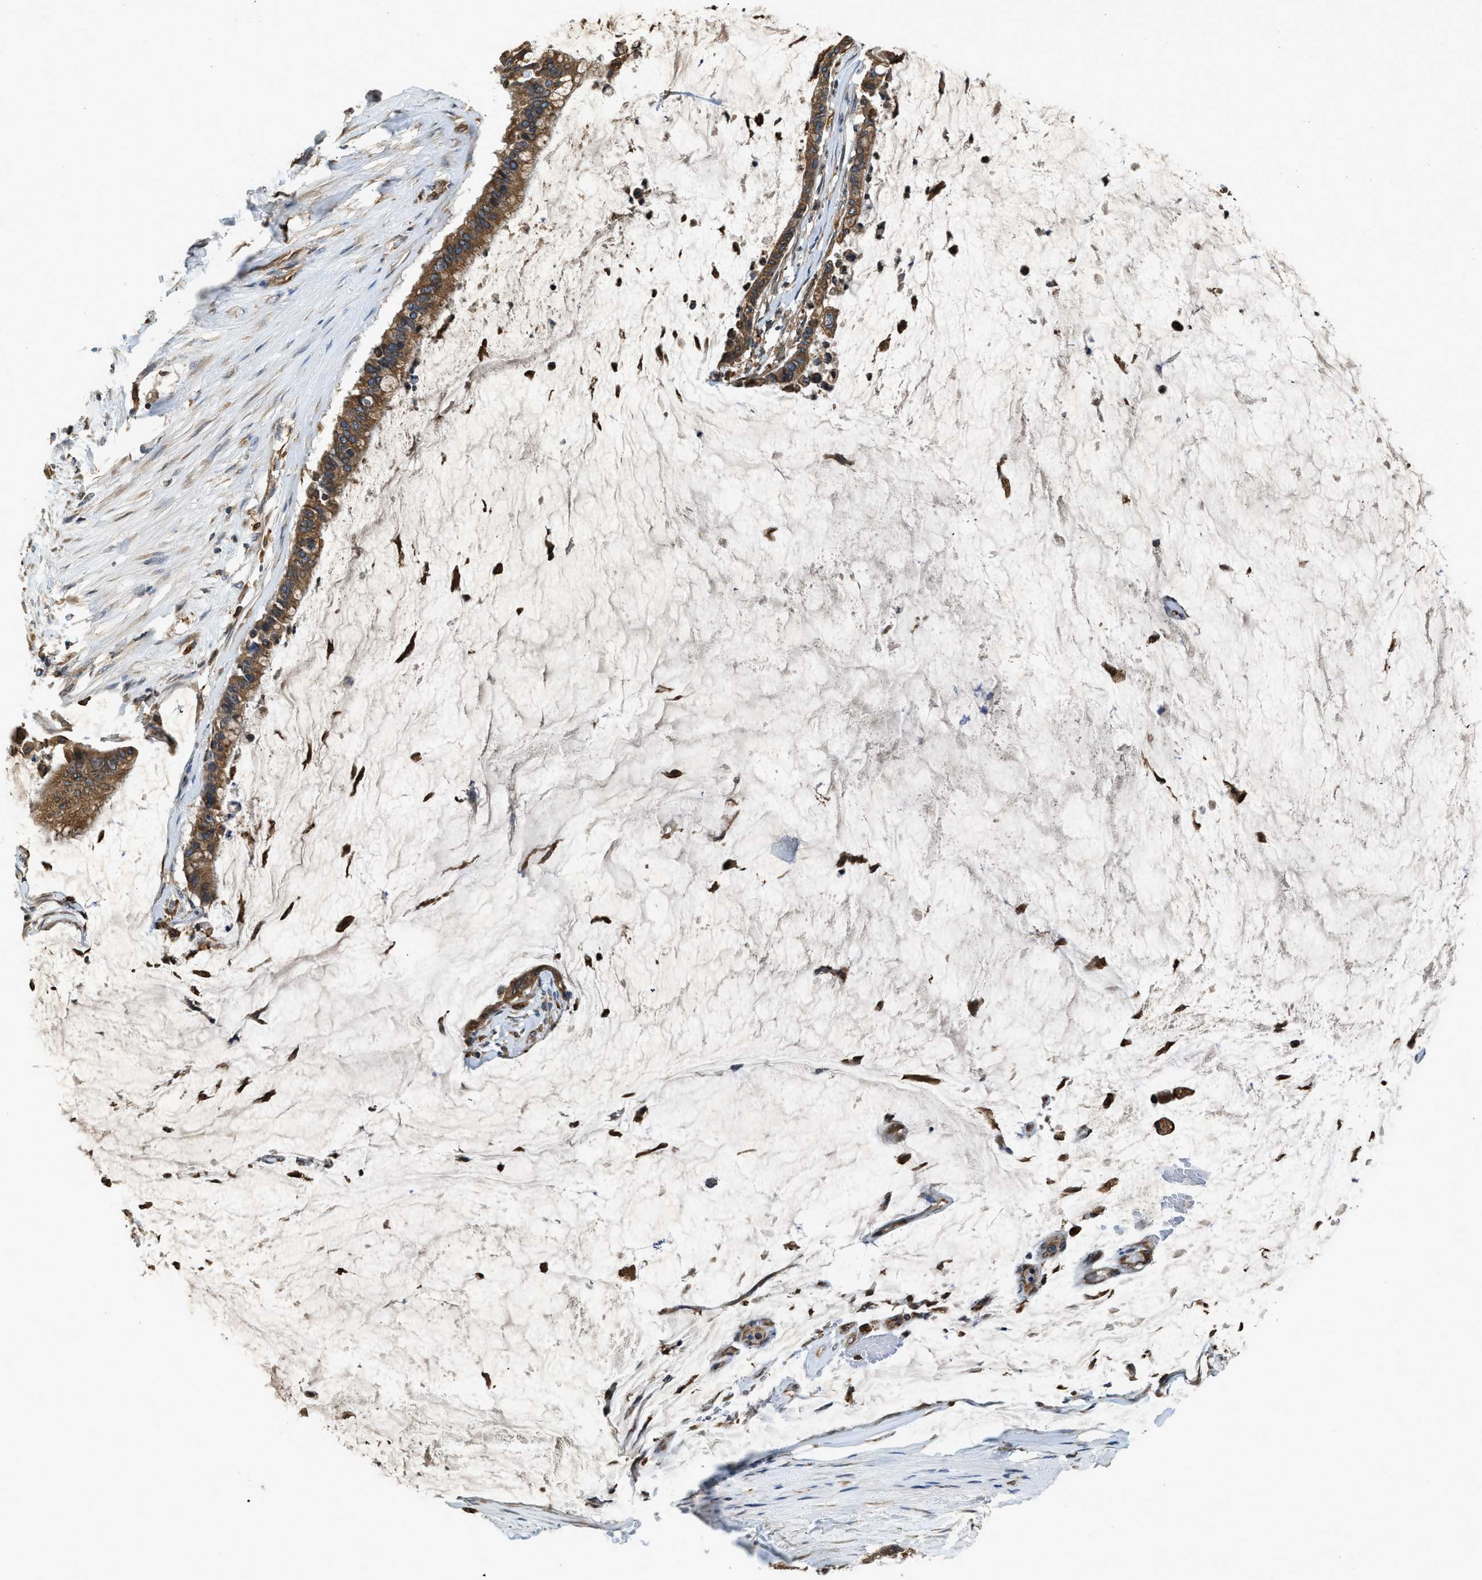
{"staining": {"intensity": "moderate", "quantity": ">75%", "location": "cytoplasmic/membranous"}, "tissue": "pancreatic cancer", "cell_type": "Tumor cells", "image_type": "cancer", "snomed": [{"axis": "morphology", "description": "Adenocarcinoma, NOS"}, {"axis": "topography", "description": "Pancreas"}], "caption": "Adenocarcinoma (pancreatic) stained for a protein demonstrates moderate cytoplasmic/membranous positivity in tumor cells.", "gene": "BCAP31", "patient": {"sex": "male", "age": 41}}